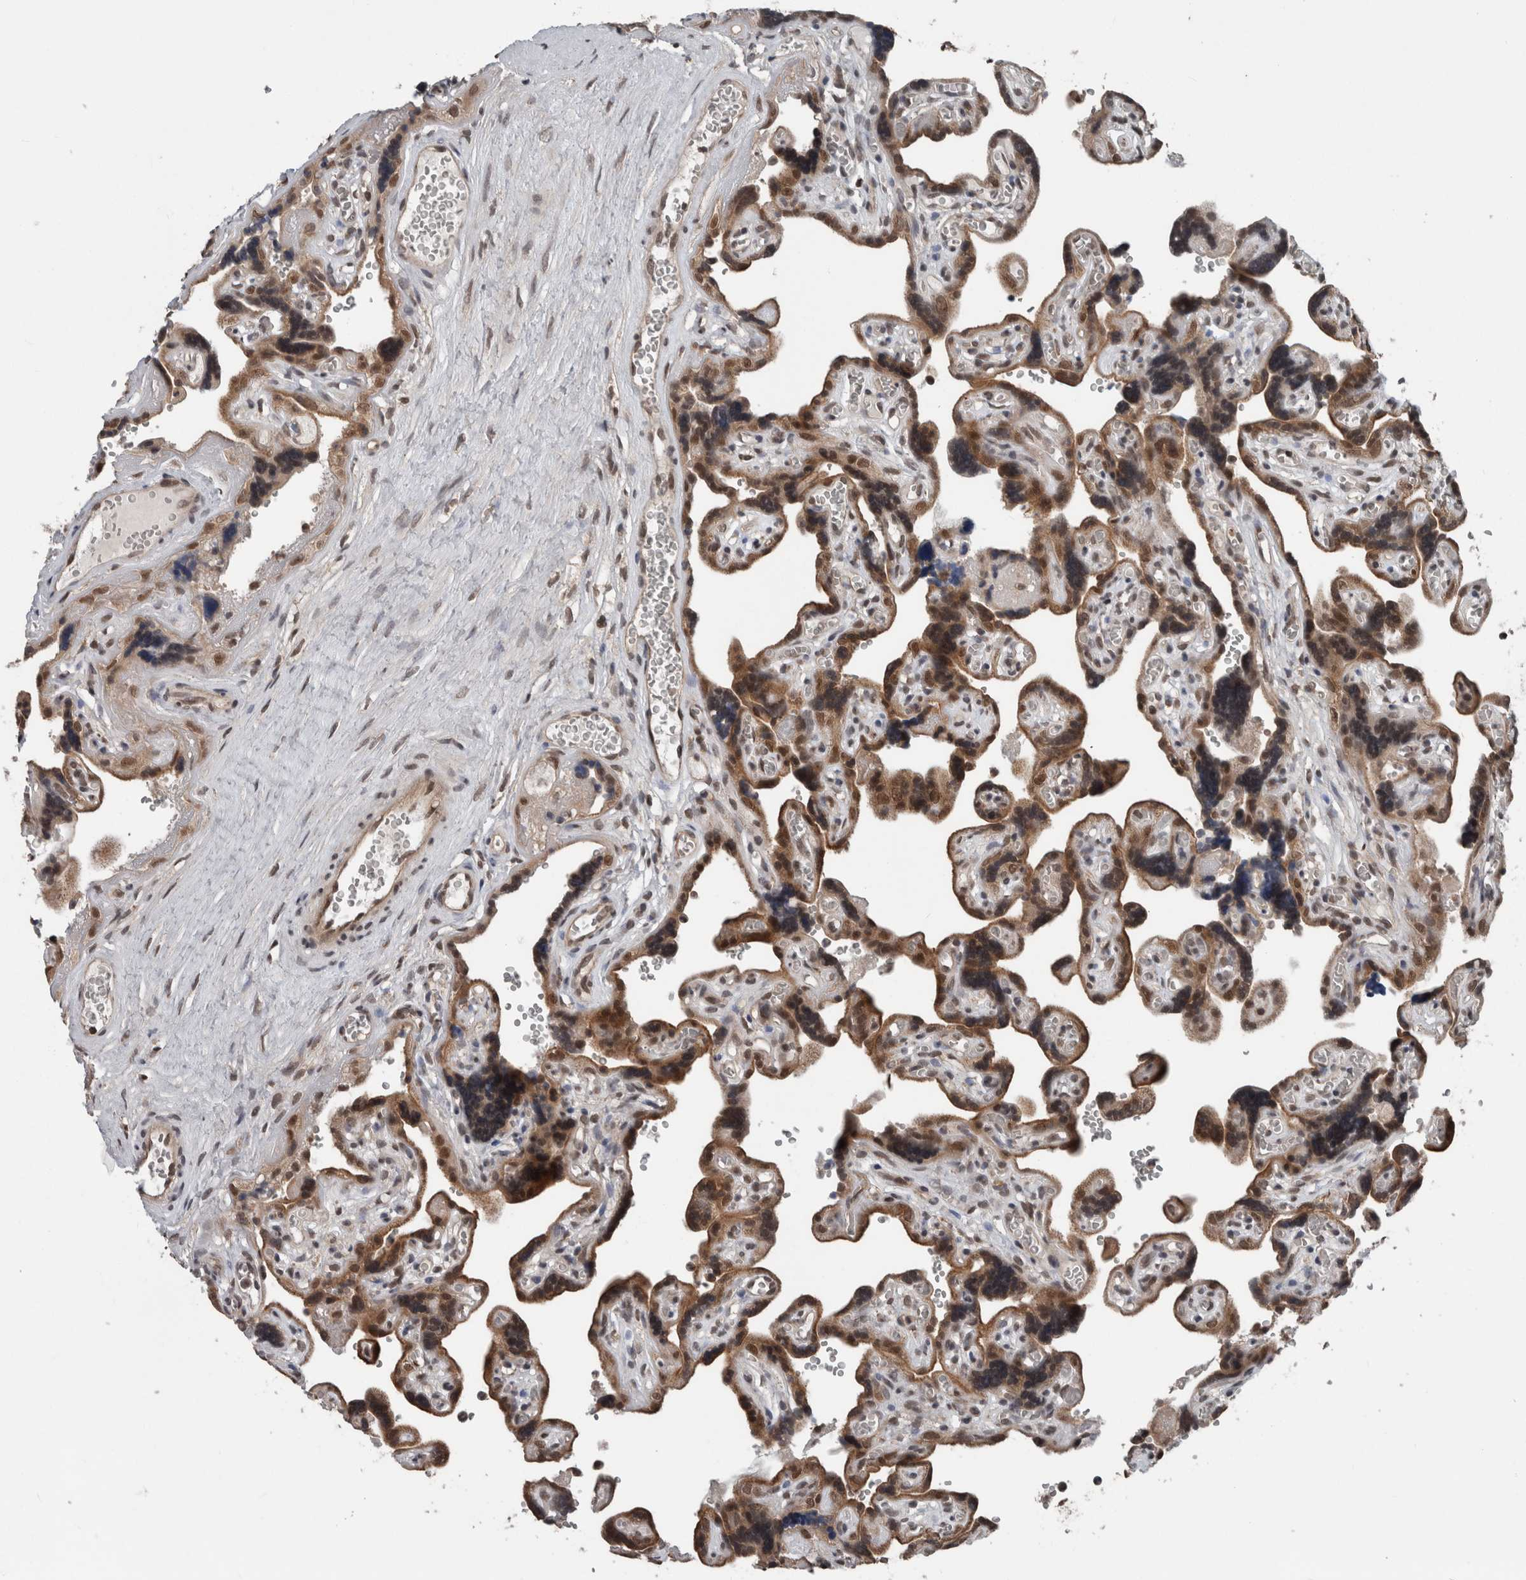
{"staining": {"intensity": "strong", "quantity": ">75%", "location": "cytoplasmic/membranous,nuclear"}, "tissue": "placenta", "cell_type": "Trophoblastic cells", "image_type": "normal", "snomed": [{"axis": "morphology", "description": "Normal tissue, NOS"}, {"axis": "topography", "description": "Placenta"}], "caption": "This histopathology image exhibits immunohistochemistry (IHC) staining of unremarkable placenta, with high strong cytoplasmic/membranous,nuclear expression in about >75% of trophoblastic cells.", "gene": "ENY2", "patient": {"sex": "female", "age": 30}}